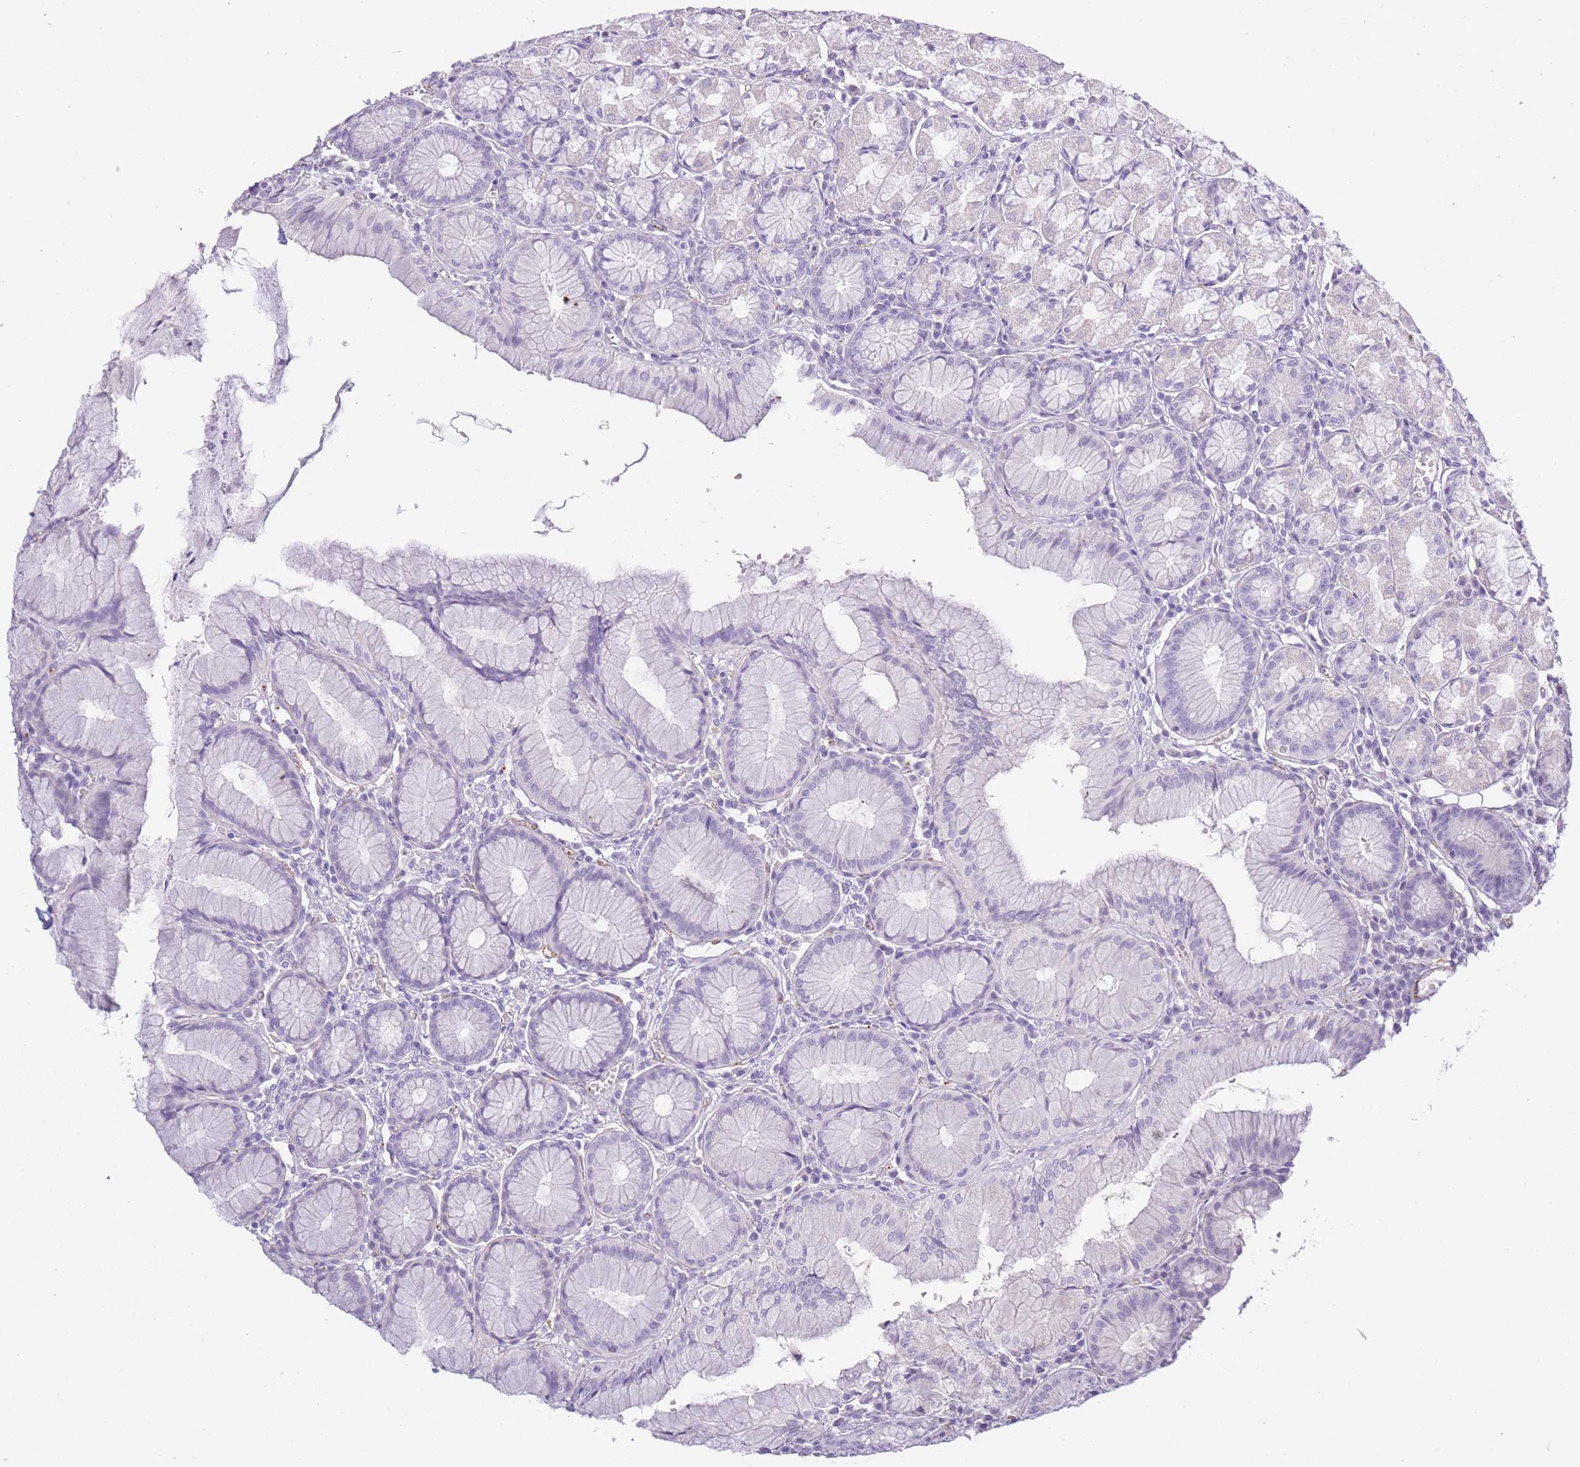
{"staining": {"intensity": "negative", "quantity": "none", "location": "none"}, "tissue": "stomach", "cell_type": "Glandular cells", "image_type": "normal", "snomed": [{"axis": "morphology", "description": "Normal tissue, NOS"}, {"axis": "topography", "description": "Stomach"}], "caption": "This is an IHC image of benign human stomach. There is no staining in glandular cells.", "gene": "RHO", "patient": {"sex": "male", "age": 55}}